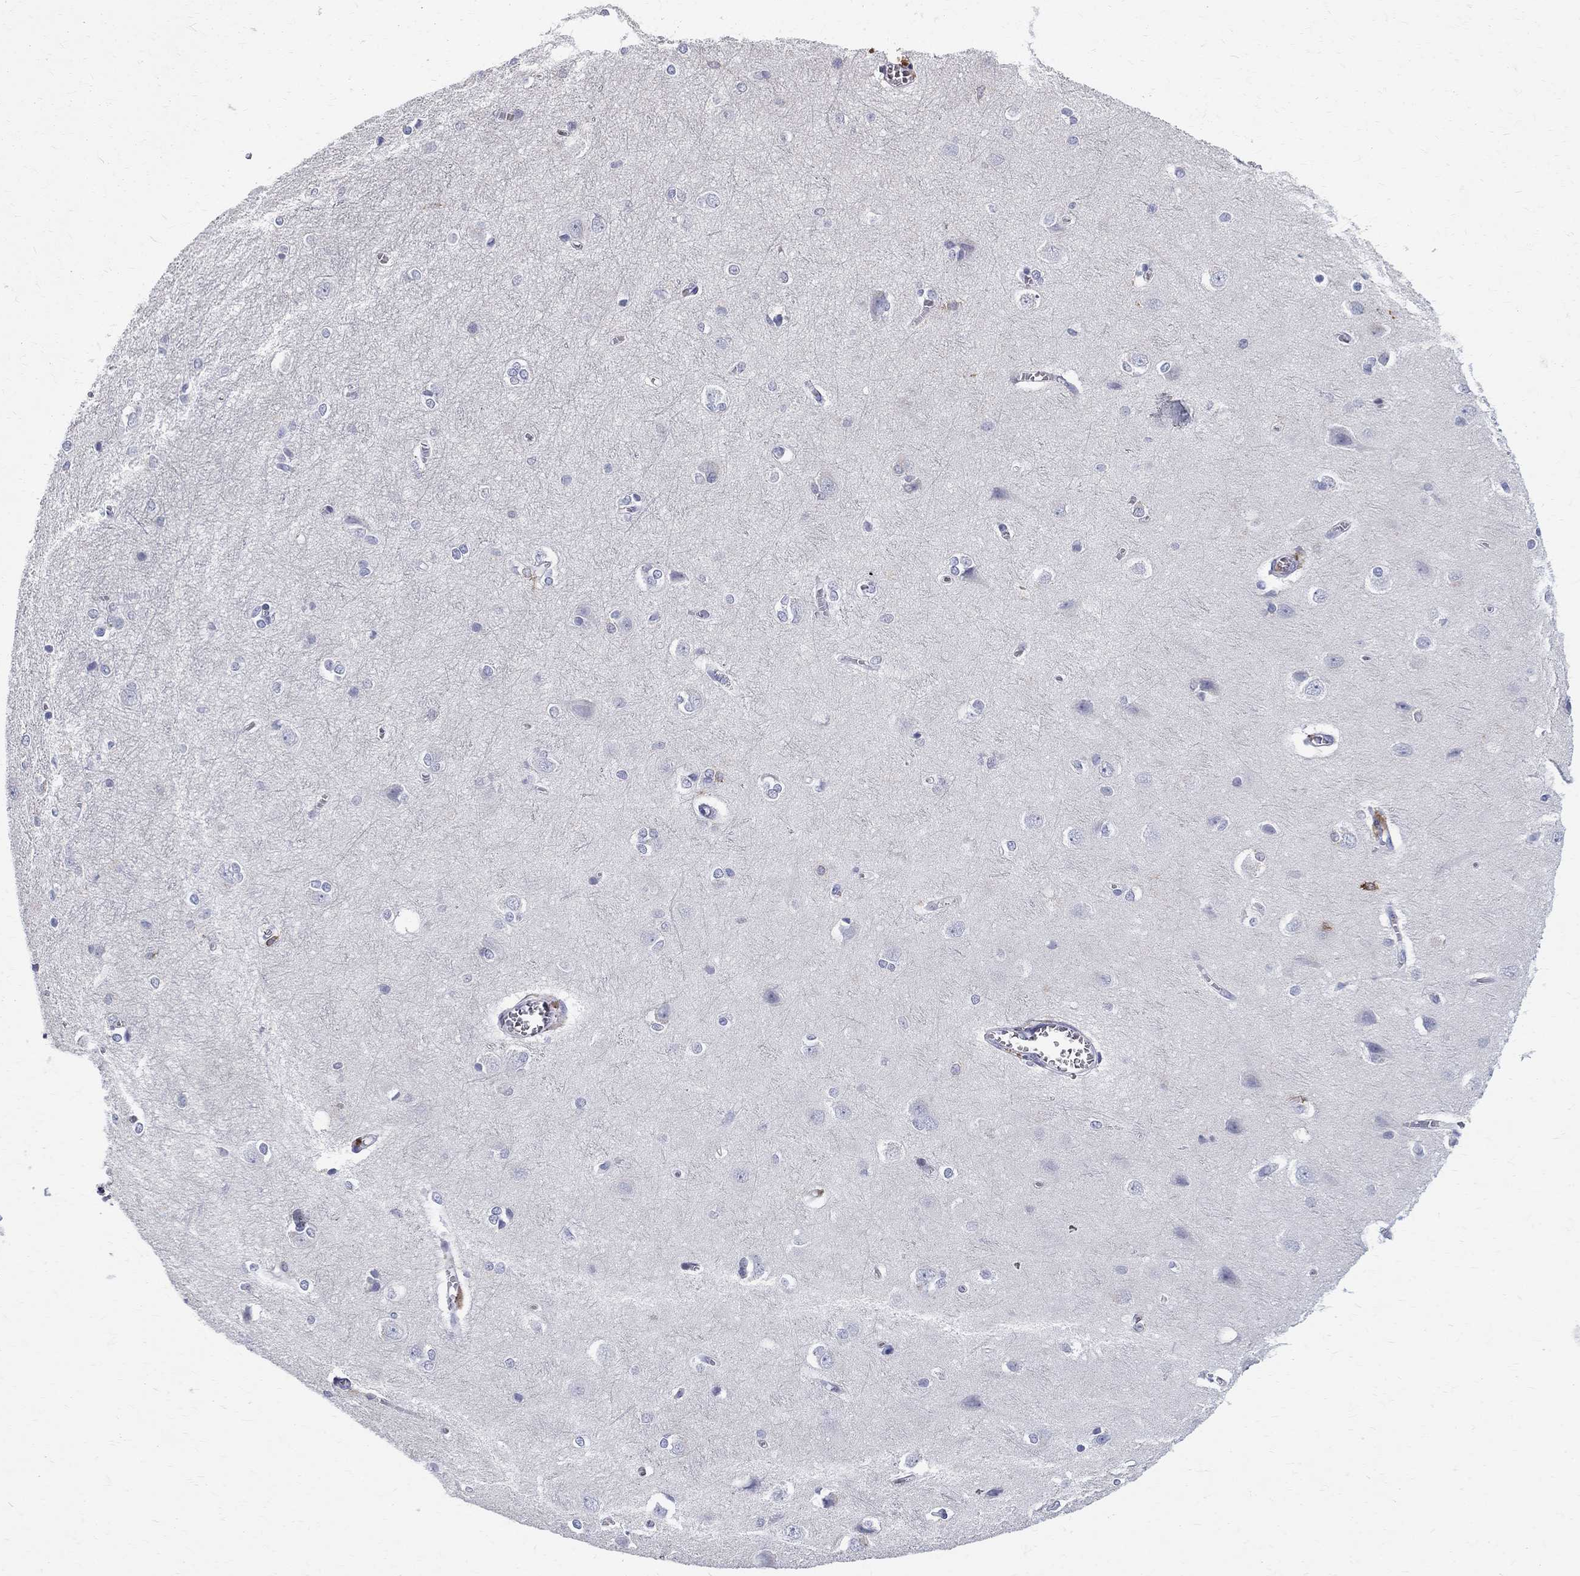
{"staining": {"intensity": "negative", "quantity": "none", "location": "none"}, "tissue": "cerebral cortex", "cell_type": "Endothelial cells", "image_type": "normal", "snomed": [{"axis": "morphology", "description": "Normal tissue, NOS"}, {"axis": "topography", "description": "Cerebral cortex"}], "caption": "Unremarkable cerebral cortex was stained to show a protein in brown. There is no significant staining in endothelial cells.", "gene": "AGER", "patient": {"sex": "male", "age": 37}}